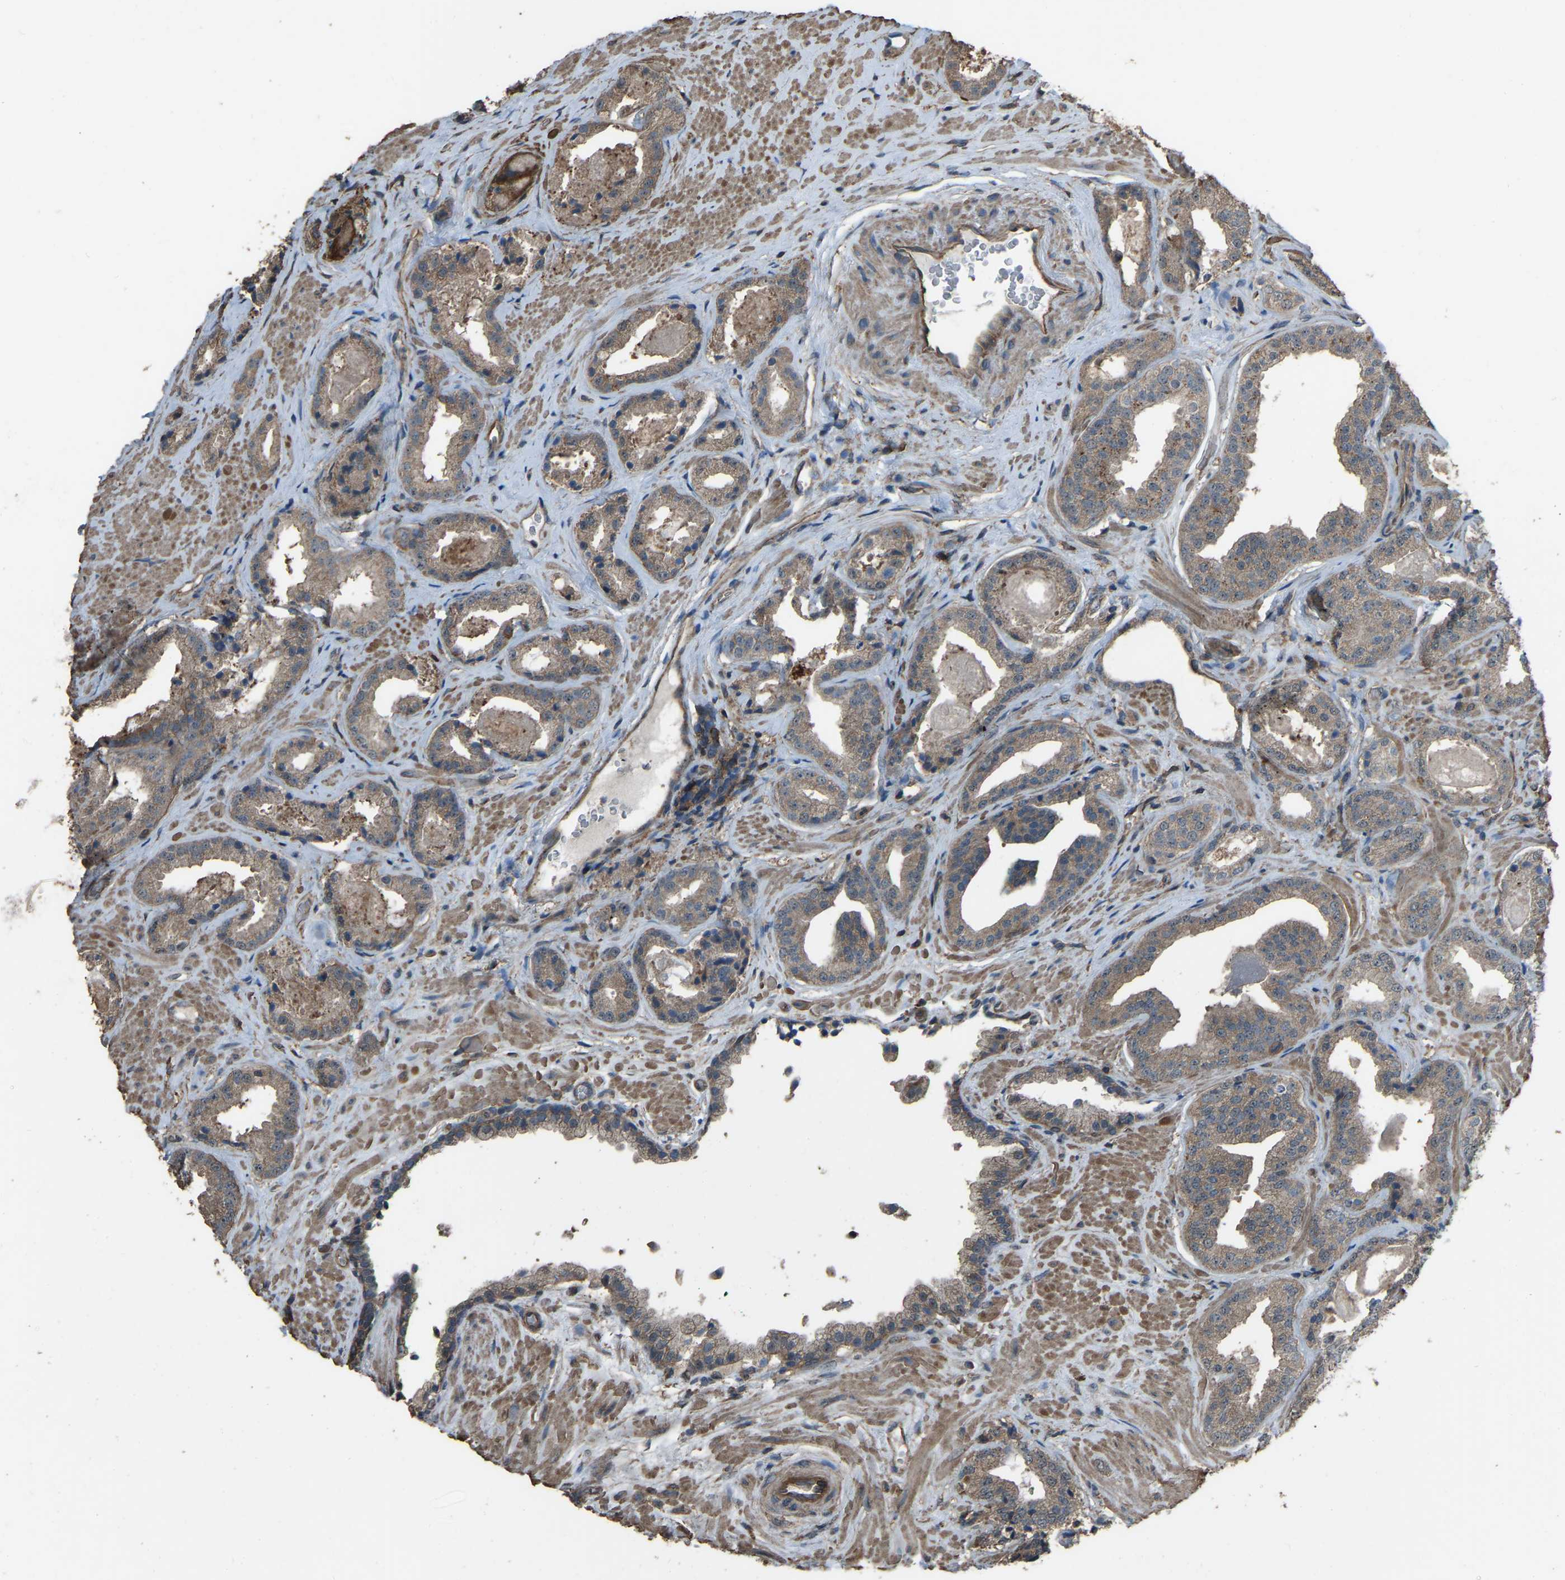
{"staining": {"intensity": "weak", "quantity": "<25%", "location": "cytoplasmic/membranous"}, "tissue": "prostate cancer", "cell_type": "Tumor cells", "image_type": "cancer", "snomed": [{"axis": "morphology", "description": "Adenocarcinoma, Low grade"}, {"axis": "topography", "description": "Prostate"}], "caption": "Immunohistochemical staining of adenocarcinoma (low-grade) (prostate) reveals no significant expression in tumor cells. (DAB (3,3'-diaminobenzidine) immunohistochemistry (IHC) visualized using brightfield microscopy, high magnification).", "gene": "SLC4A2", "patient": {"sex": "male", "age": 71}}